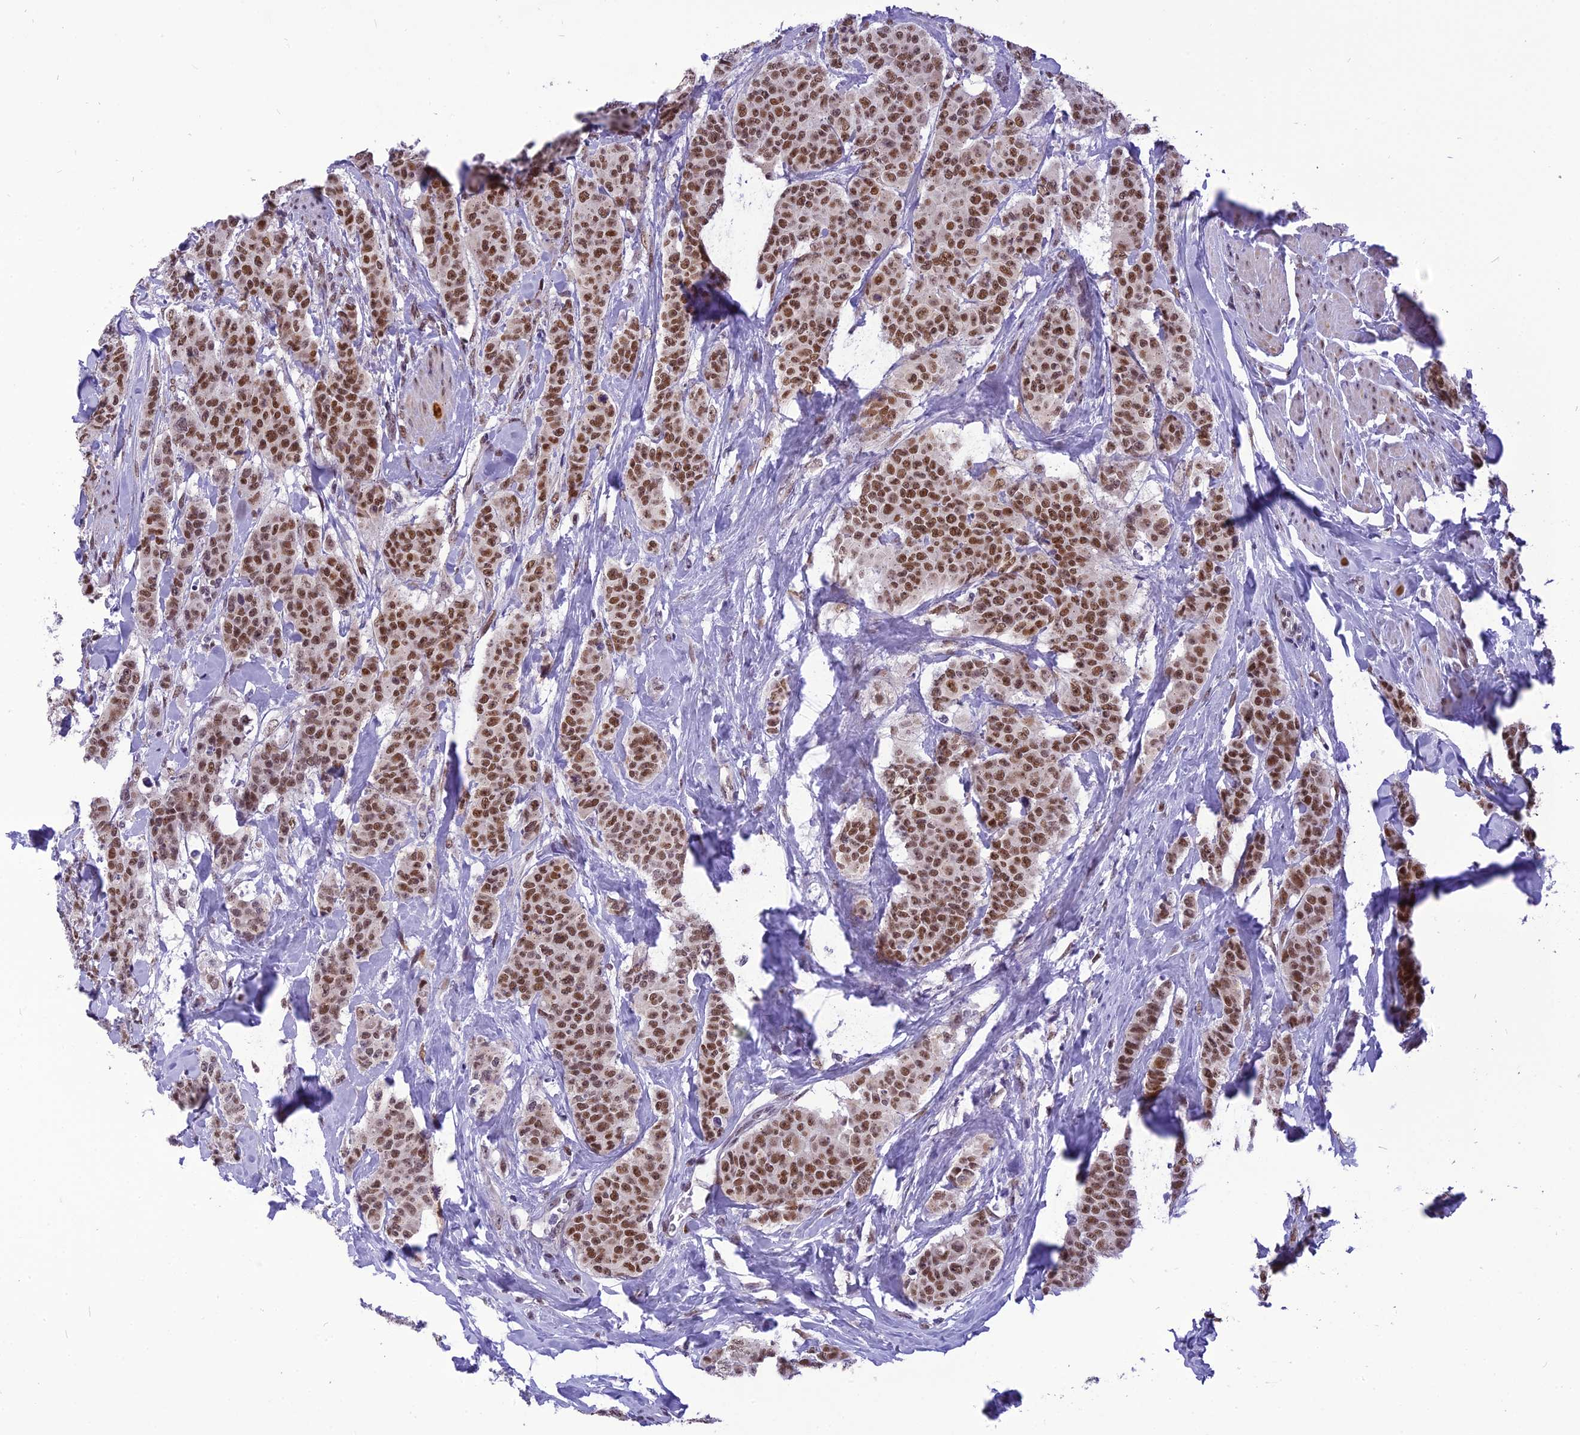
{"staining": {"intensity": "moderate", "quantity": ">75%", "location": "nuclear"}, "tissue": "breast cancer", "cell_type": "Tumor cells", "image_type": "cancer", "snomed": [{"axis": "morphology", "description": "Duct carcinoma"}, {"axis": "topography", "description": "Breast"}], "caption": "High-power microscopy captured an immunohistochemistry image of breast cancer, revealing moderate nuclear expression in about >75% of tumor cells.", "gene": "IRF2BP1", "patient": {"sex": "female", "age": 40}}